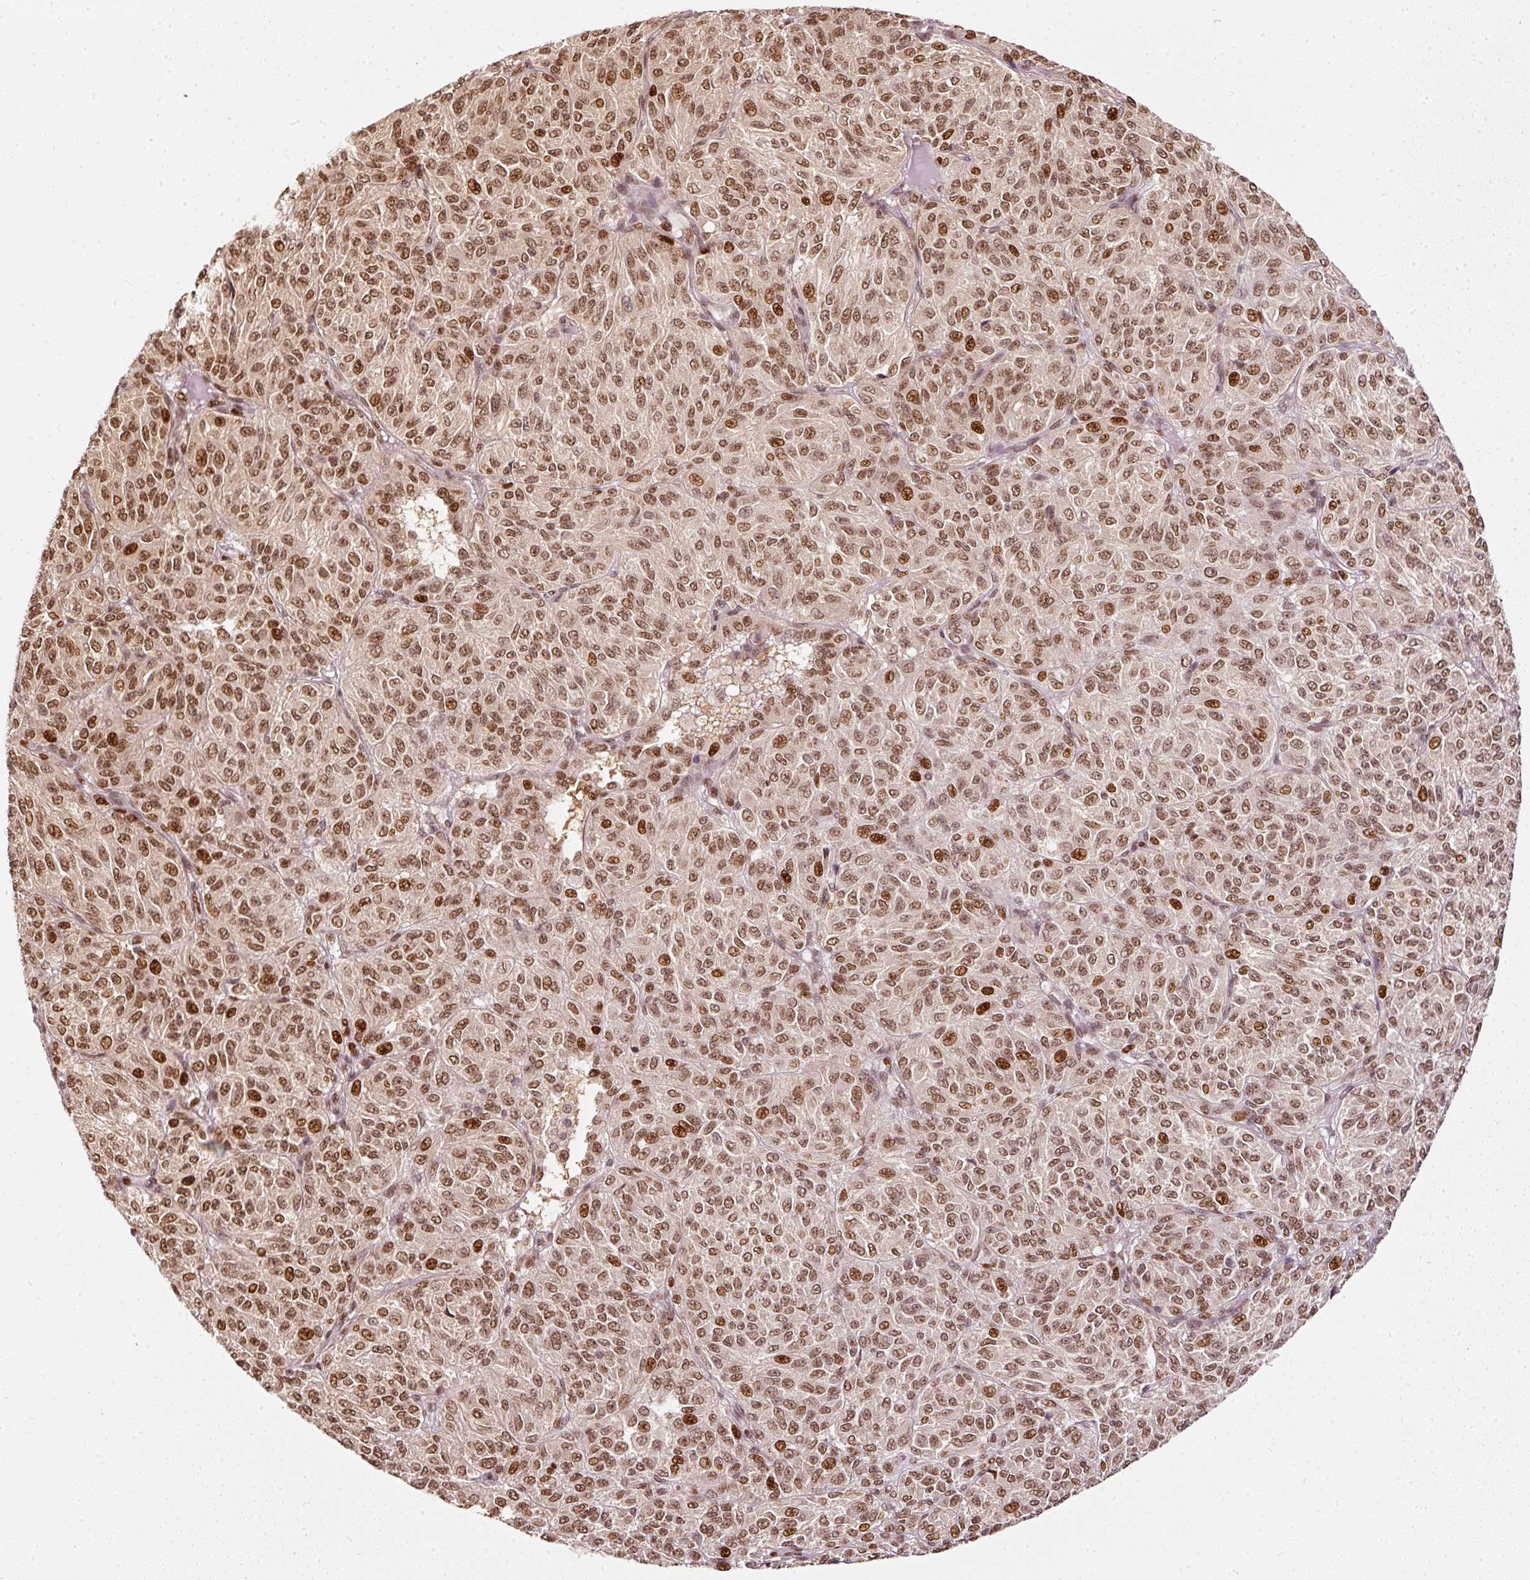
{"staining": {"intensity": "moderate", "quantity": ">75%", "location": "nuclear"}, "tissue": "melanoma", "cell_type": "Tumor cells", "image_type": "cancer", "snomed": [{"axis": "morphology", "description": "Malignant melanoma, Metastatic site"}, {"axis": "topography", "description": "Brain"}], "caption": "Protein staining of melanoma tissue reveals moderate nuclear positivity in approximately >75% of tumor cells. The protein is stained brown, and the nuclei are stained in blue (DAB IHC with brightfield microscopy, high magnification).", "gene": "ZNF778", "patient": {"sex": "female", "age": 56}}